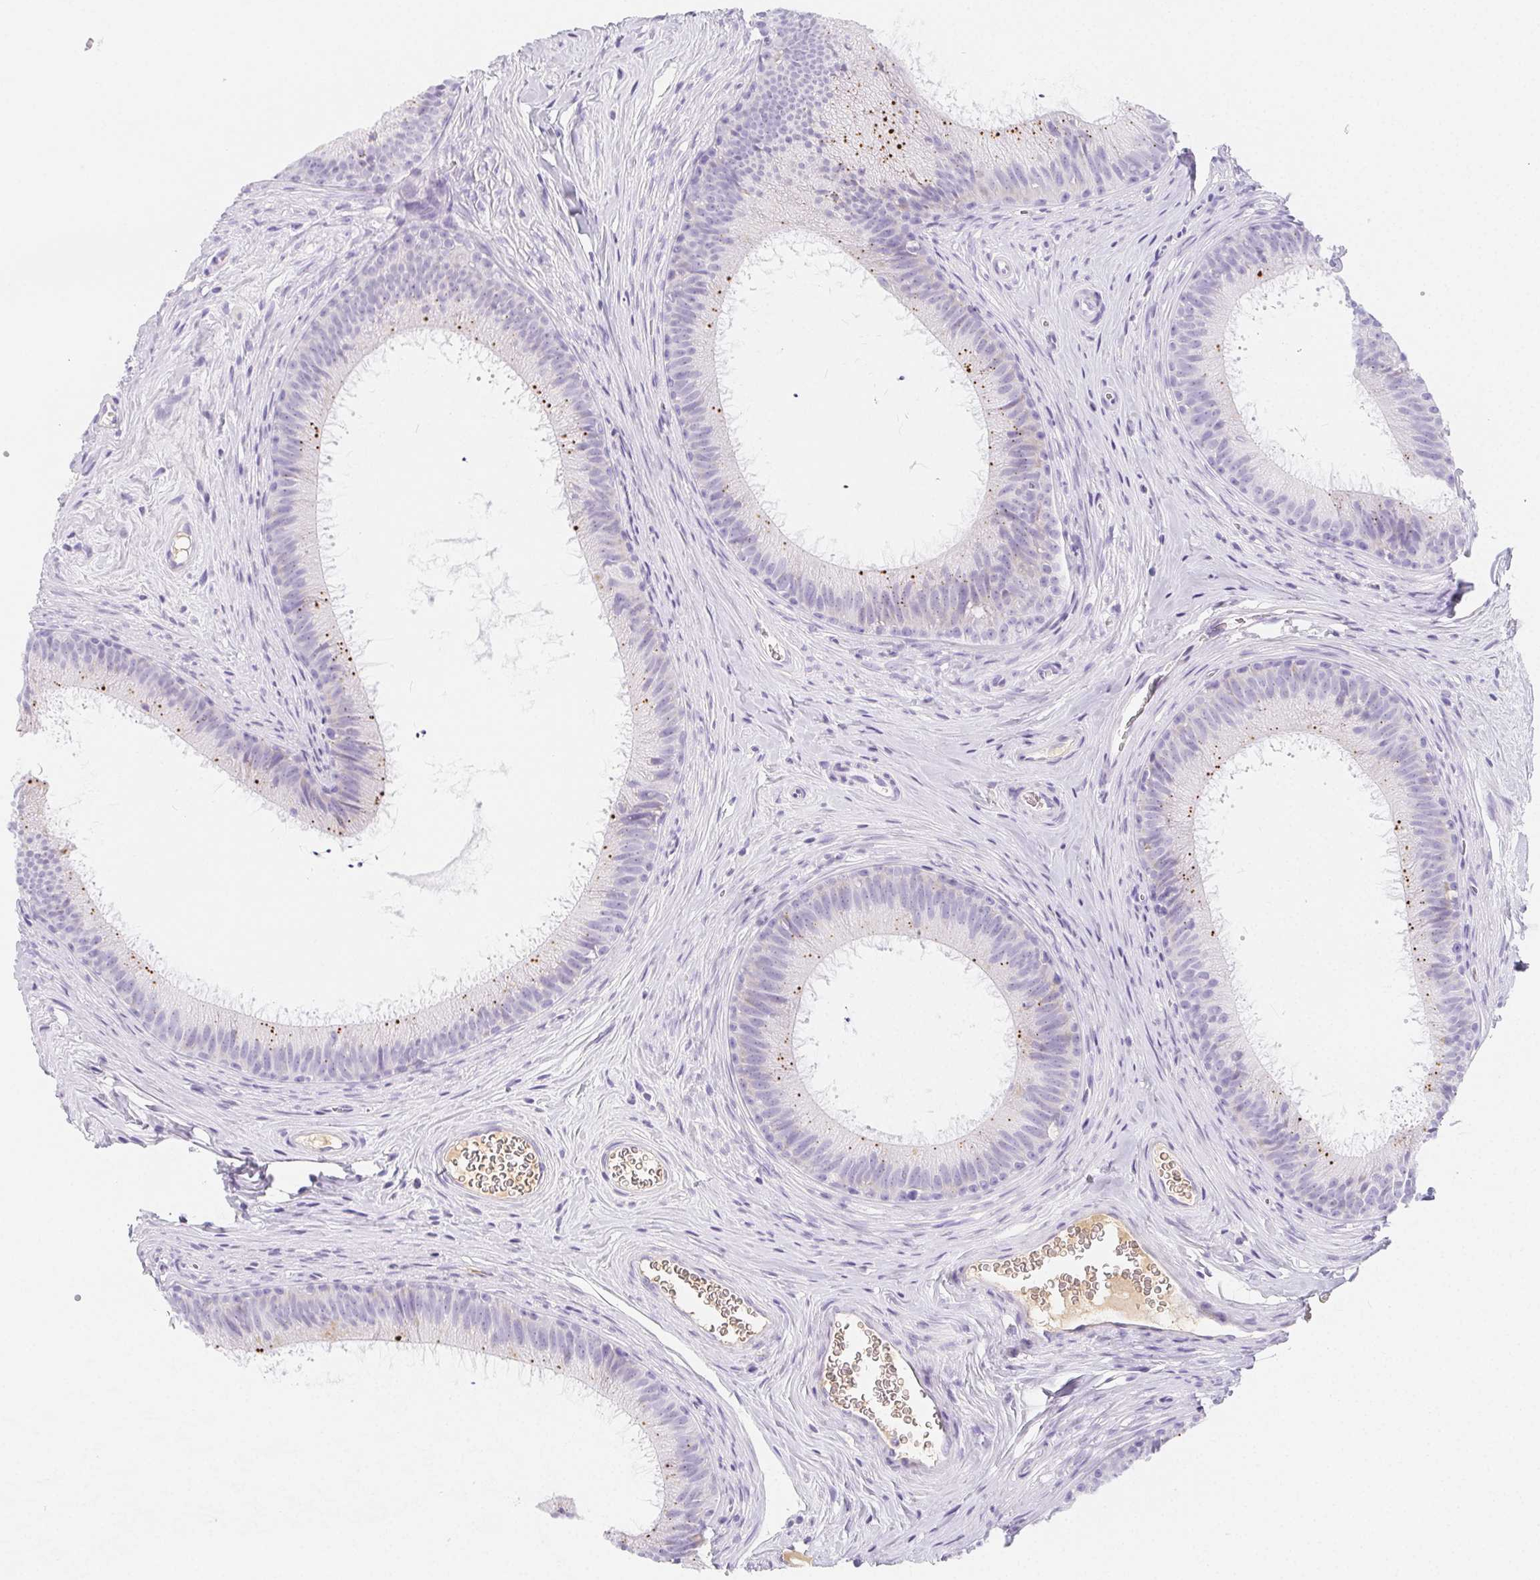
{"staining": {"intensity": "moderate", "quantity": "<25%", "location": "cytoplasmic/membranous"}, "tissue": "epididymis", "cell_type": "Glandular cells", "image_type": "normal", "snomed": [{"axis": "morphology", "description": "Normal tissue, NOS"}, {"axis": "topography", "description": "Epididymis"}], "caption": "DAB (3,3'-diaminobenzidine) immunohistochemical staining of normal epididymis shows moderate cytoplasmic/membranous protein positivity in approximately <25% of glandular cells. The staining is performed using DAB brown chromogen to label protein expression. The nuclei are counter-stained blue using hematoxylin.", "gene": "ITIH2", "patient": {"sex": "male", "age": 24}}